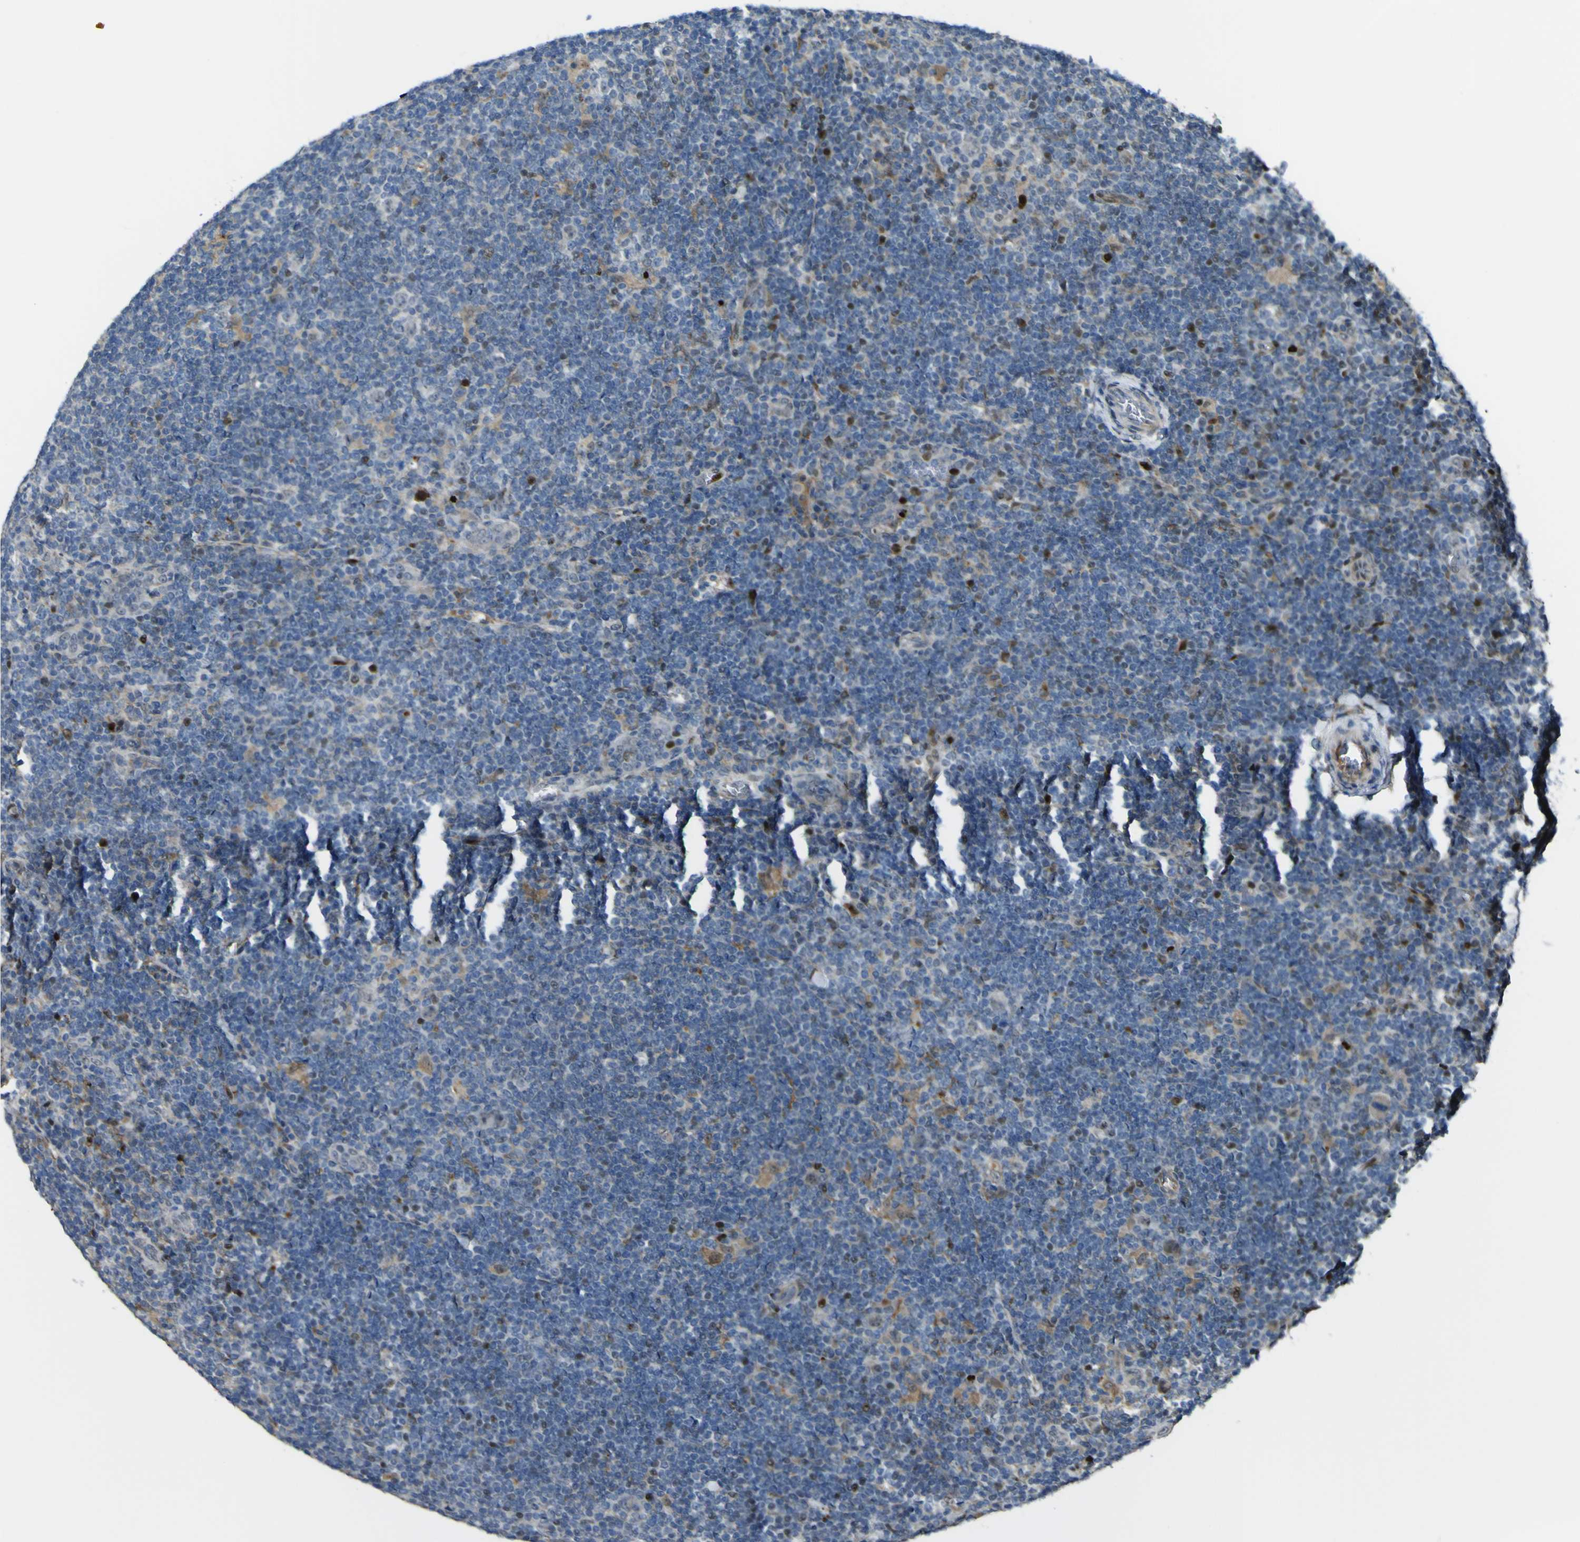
{"staining": {"intensity": "negative", "quantity": "none", "location": "none"}, "tissue": "lymphoma", "cell_type": "Tumor cells", "image_type": "cancer", "snomed": [{"axis": "morphology", "description": "Hodgkin's disease, NOS"}, {"axis": "topography", "description": "Lymph node"}], "caption": "DAB immunohistochemical staining of Hodgkin's disease exhibits no significant expression in tumor cells.", "gene": "LBHD1", "patient": {"sex": "female", "age": 57}}